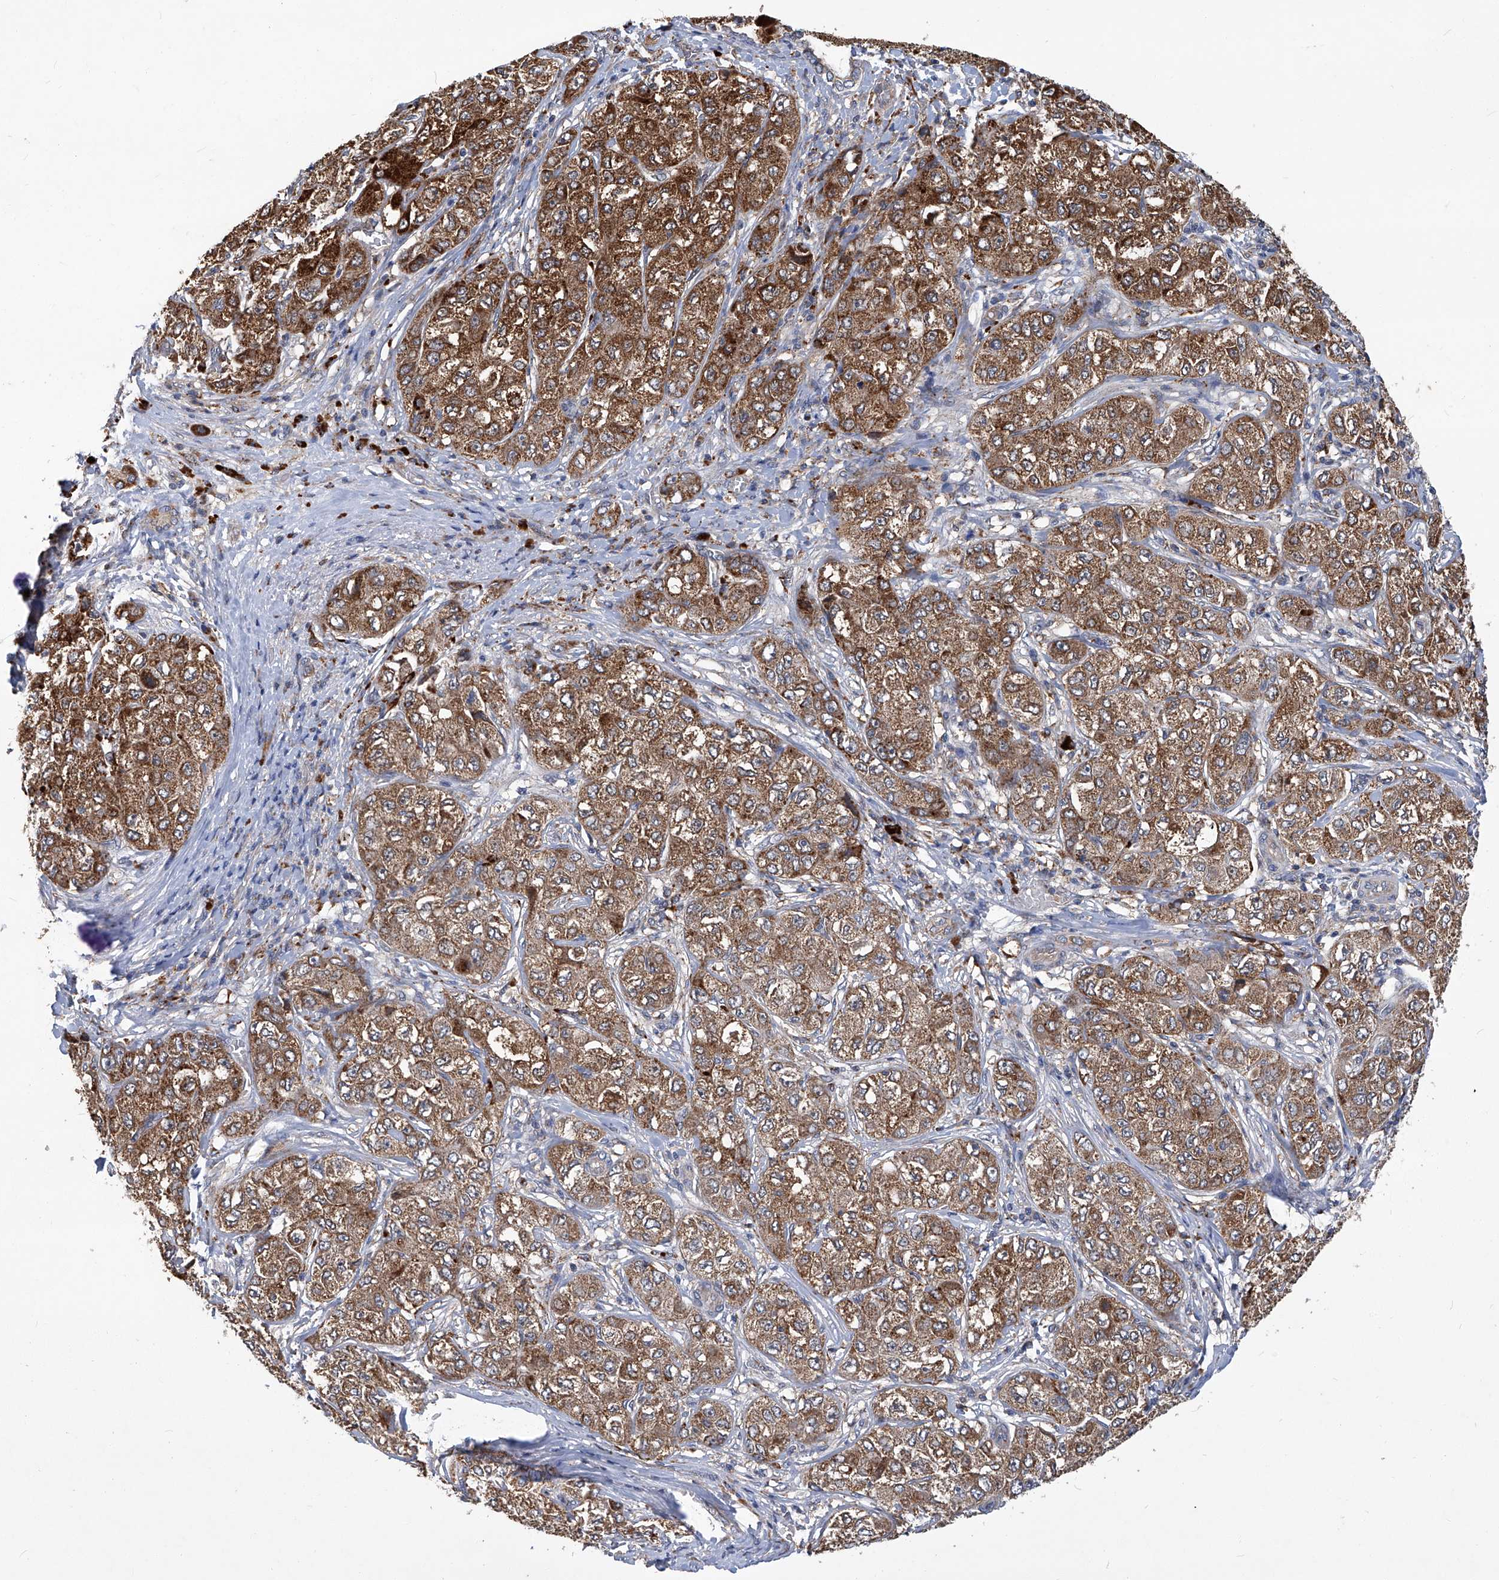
{"staining": {"intensity": "strong", "quantity": ">75%", "location": "cytoplasmic/membranous"}, "tissue": "liver cancer", "cell_type": "Tumor cells", "image_type": "cancer", "snomed": [{"axis": "morphology", "description": "Carcinoma, Hepatocellular, NOS"}, {"axis": "topography", "description": "Liver"}], "caption": "Immunohistochemistry (IHC) (DAB) staining of hepatocellular carcinoma (liver) demonstrates strong cytoplasmic/membranous protein staining in about >75% of tumor cells. The staining was performed using DAB (3,3'-diaminobenzidine), with brown indicating positive protein expression. Nuclei are stained blue with hematoxylin.", "gene": "TNFRSF13B", "patient": {"sex": "male", "age": 80}}